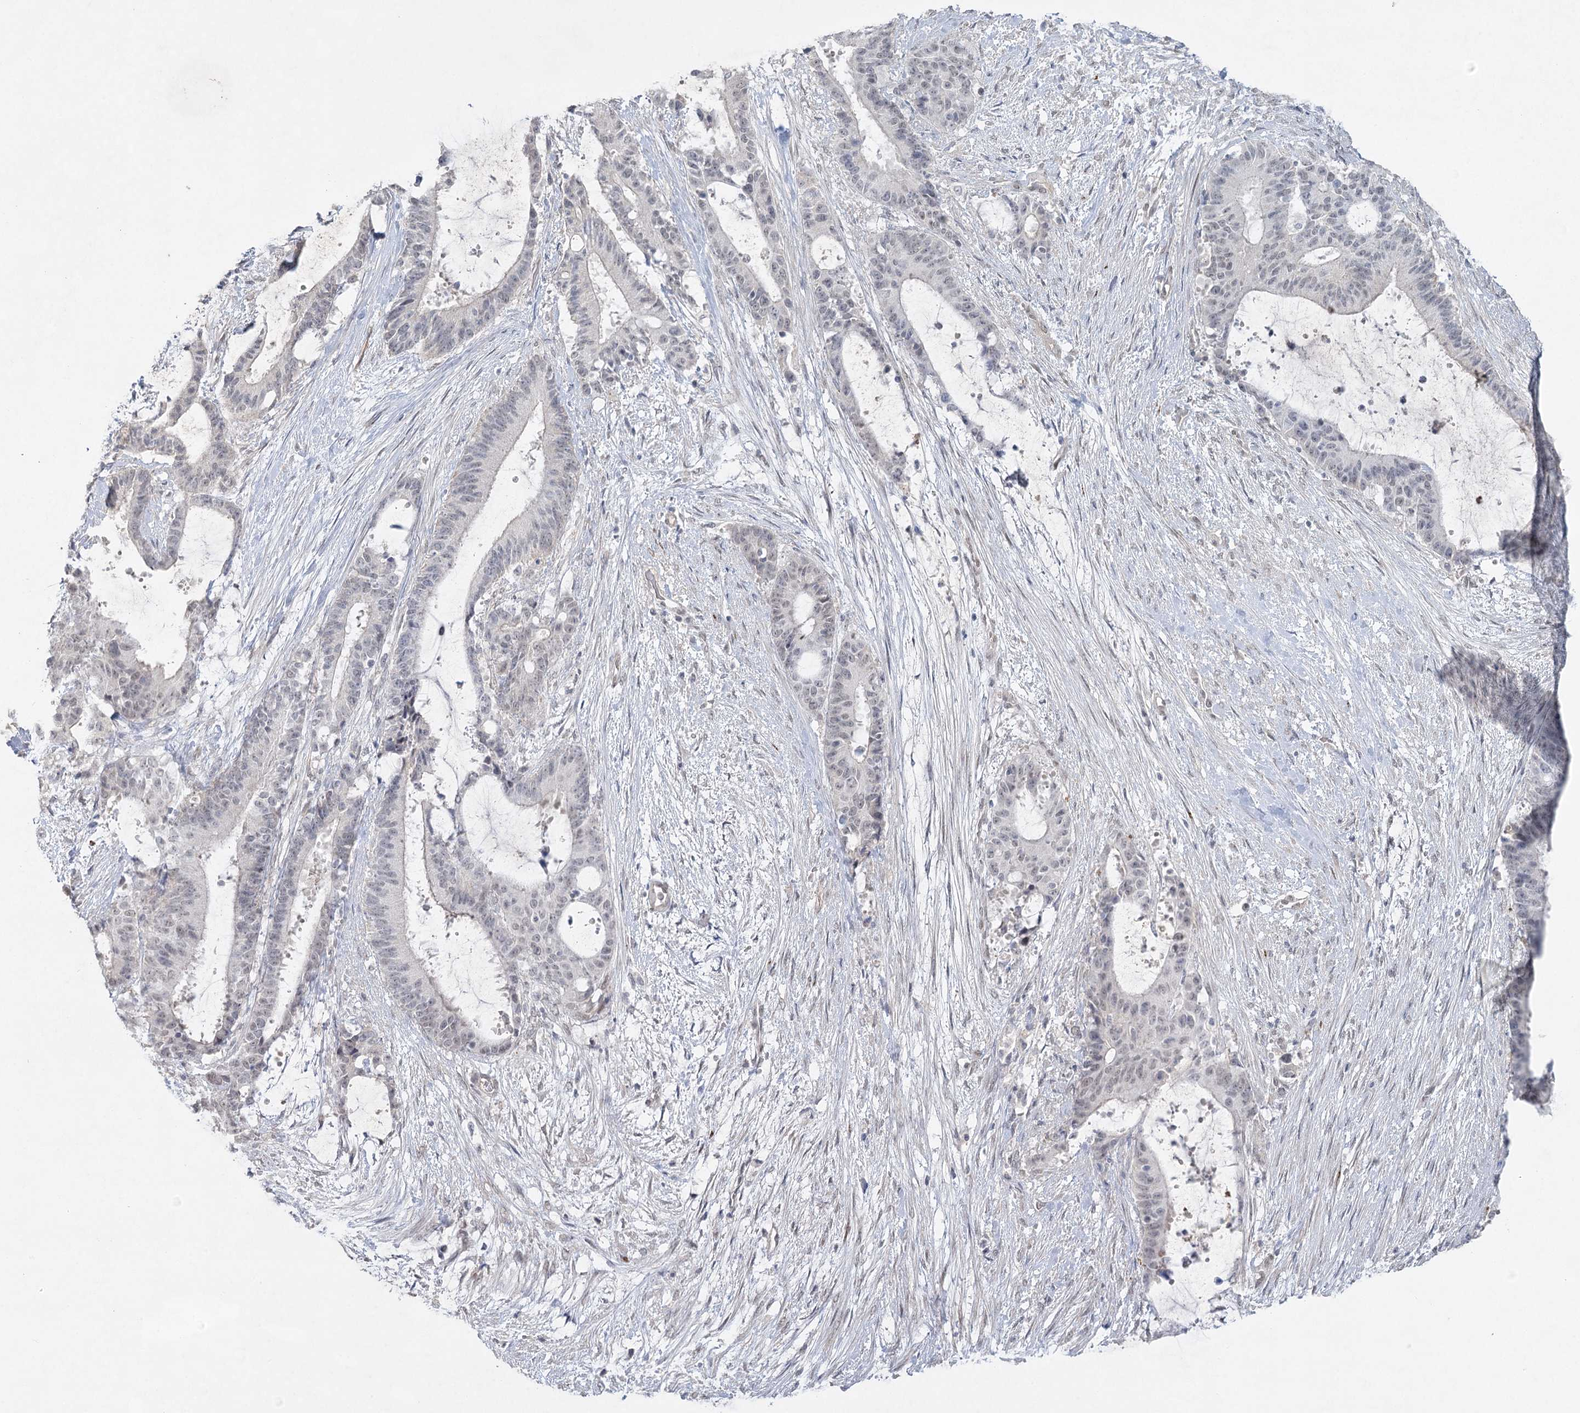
{"staining": {"intensity": "weak", "quantity": "25%-75%", "location": "nuclear"}, "tissue": "liver cancer", "cell_type": "Tumor cells", "image_type": "cancer", "snomed": [{"axis": "morphology", "description": "Normal tissue, NOS"}, {"axis": "morphology", "description": "Cholangiocarcinoma"}, {"axis": "topography", "description": "Liver"}, {"axis": "topography", "description": "Peripheral nerve tissue"}], "caption": "Approximately 25%-75% of tumor cells in human liver cholangiocarcinoma show weak nuclear protein positivity as visualized by brown immunohistochemical staining.", "gene": "AMTN", "patient": {"sex": "female", "age": 73}}